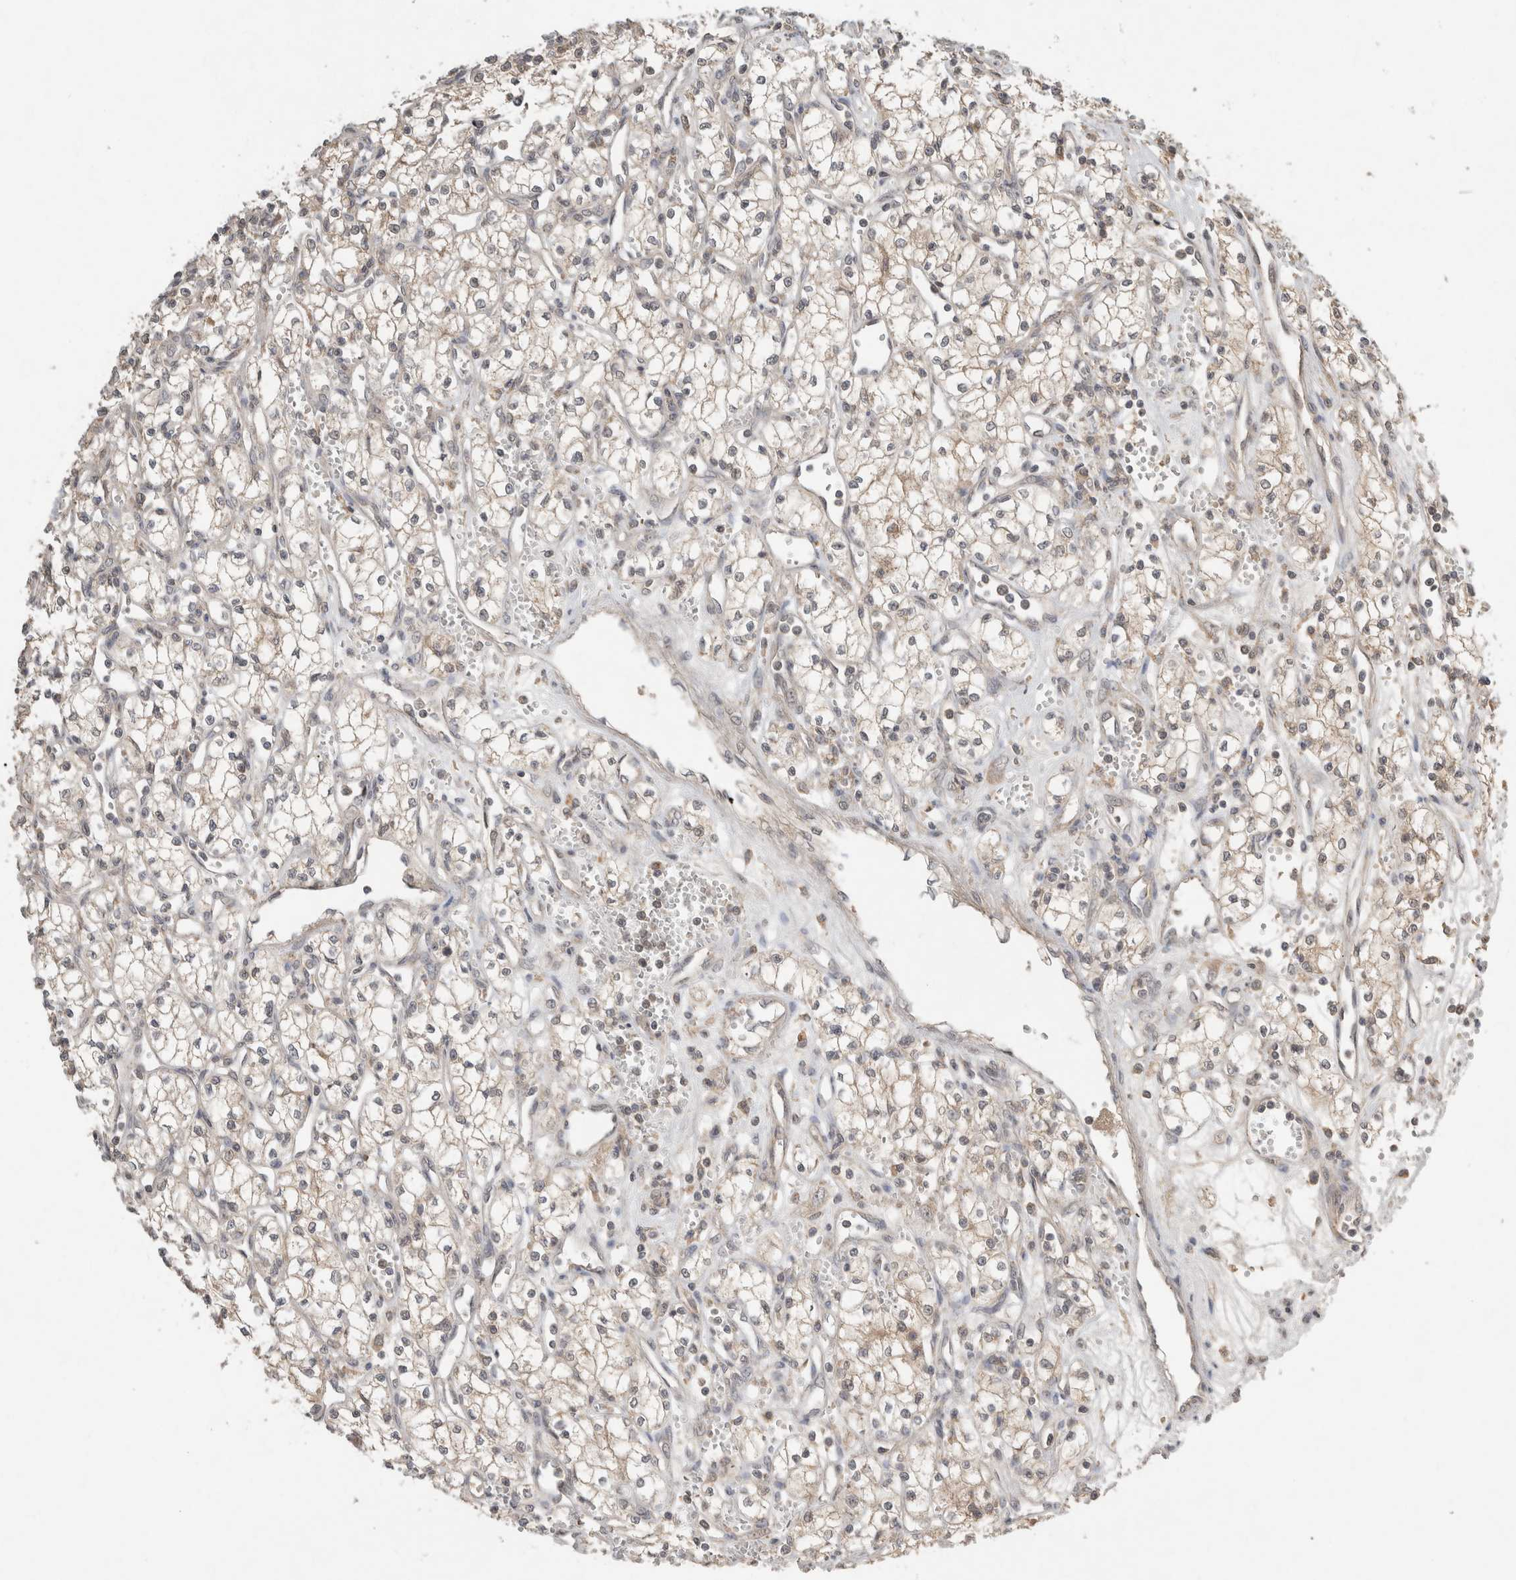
{"staining": {"intensity": "weak", "quantity": "25%-75%", "location": "cytoplasmic/membranous"}, "tissue": "renal cancer", "cell_type": "Tumor cells", "image_type": "cancer", "snomed": [{"axis": "morphology", "description": "Adenocarcinoma, NOS"}, {"axis": "topography", "description": "Kidney"}], "caption": "Renal cancer stained with immunohistochemistry displays weak cytoplasmic/membranous positivity in about 25%-75% of tumor cells. The staining was performed using DAB, with brown indicating positive protein expression. Nuclei are stained blue with hematoxylin.", "gene": "LOXL2", "patient": {"sex": "male", "age": 59}}